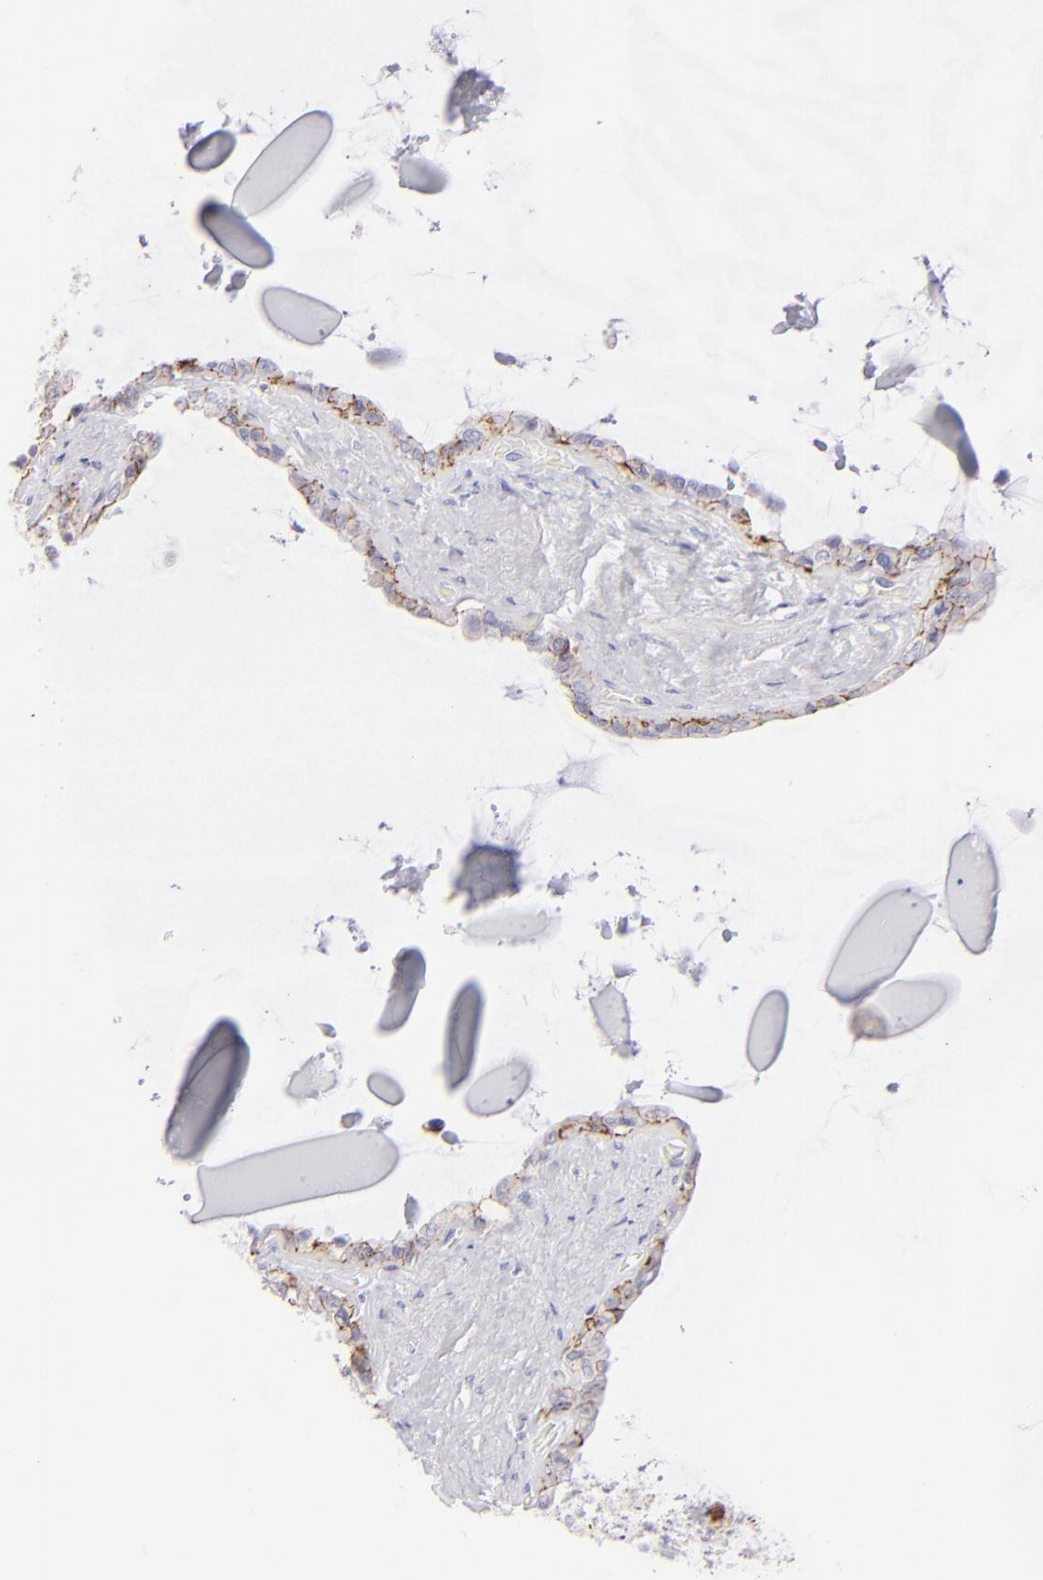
{"staining": {"intensity": "moderate", "quantity": "25%-75%", "location": "cytoplasmic/membranous"}, "tissue": "seminal vesicle", "cell_type": "Glandular cells", "image_type": "normal", "snomed": [{"axis": "morphology", "description": "Normal tissue, NOS"}, {"axis": "morphology", "description": "Inflammation, NOS"}, {"axis": "topography", "description": "Urinary bladder"}, {"axis": "topography", "description": "Prostate"}, {"axis": "topography", "description": "Seminal veicle"}], "caption": "IHC of benign seminal vesicle demonstrates medium levels of moderate cytoplasmic/membranous positivity in about 25%-75% of glandular cells.", "gene": "CLDN4", "patient": {"sex": "male", "age": 82}}